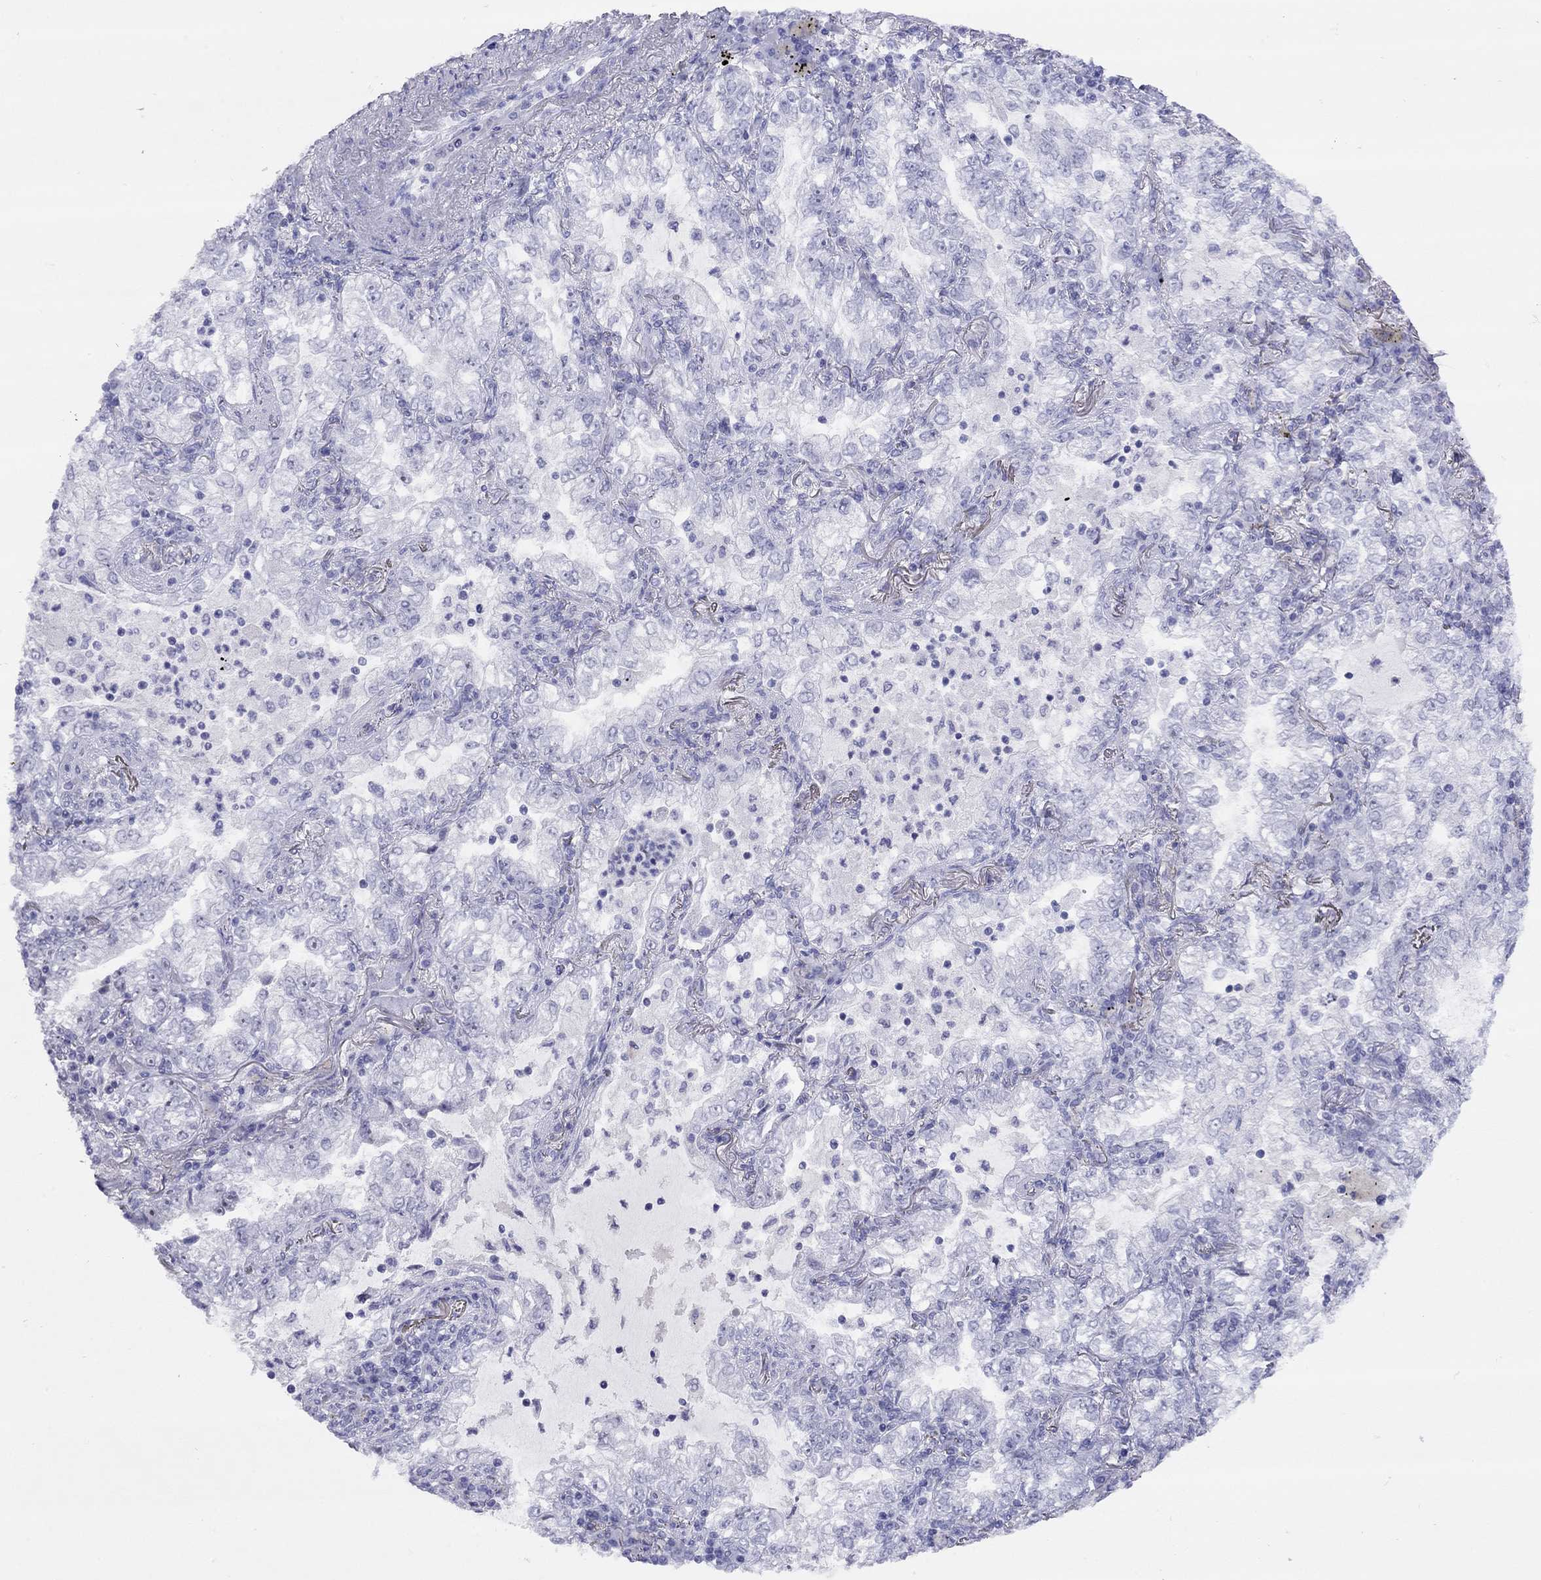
{"staining": {"intensity": "negative", "quantity": "none", "location": "none"}, "tissue": "lung cancer", "cell_type": "Tumor cells", "image_type": "cancer", "snomed": [{"axis": "morphology", "description": "Adenocarcinoma, NOS"}, {"axis": "topography", "description": "Lung"}], "caption": "The immunohistochemistry (IHC) micrograph has no significant expression in tumor cells of lung cancer (adenocarcinoma) tissue. Brightfield microscopy of immunohistochemistry (IHC) stained with DAB (brown) and hematoxylin (blue), captured at high magnification.", "gene": "LYAR", "patient": {"sex": "female", "age": 73}}